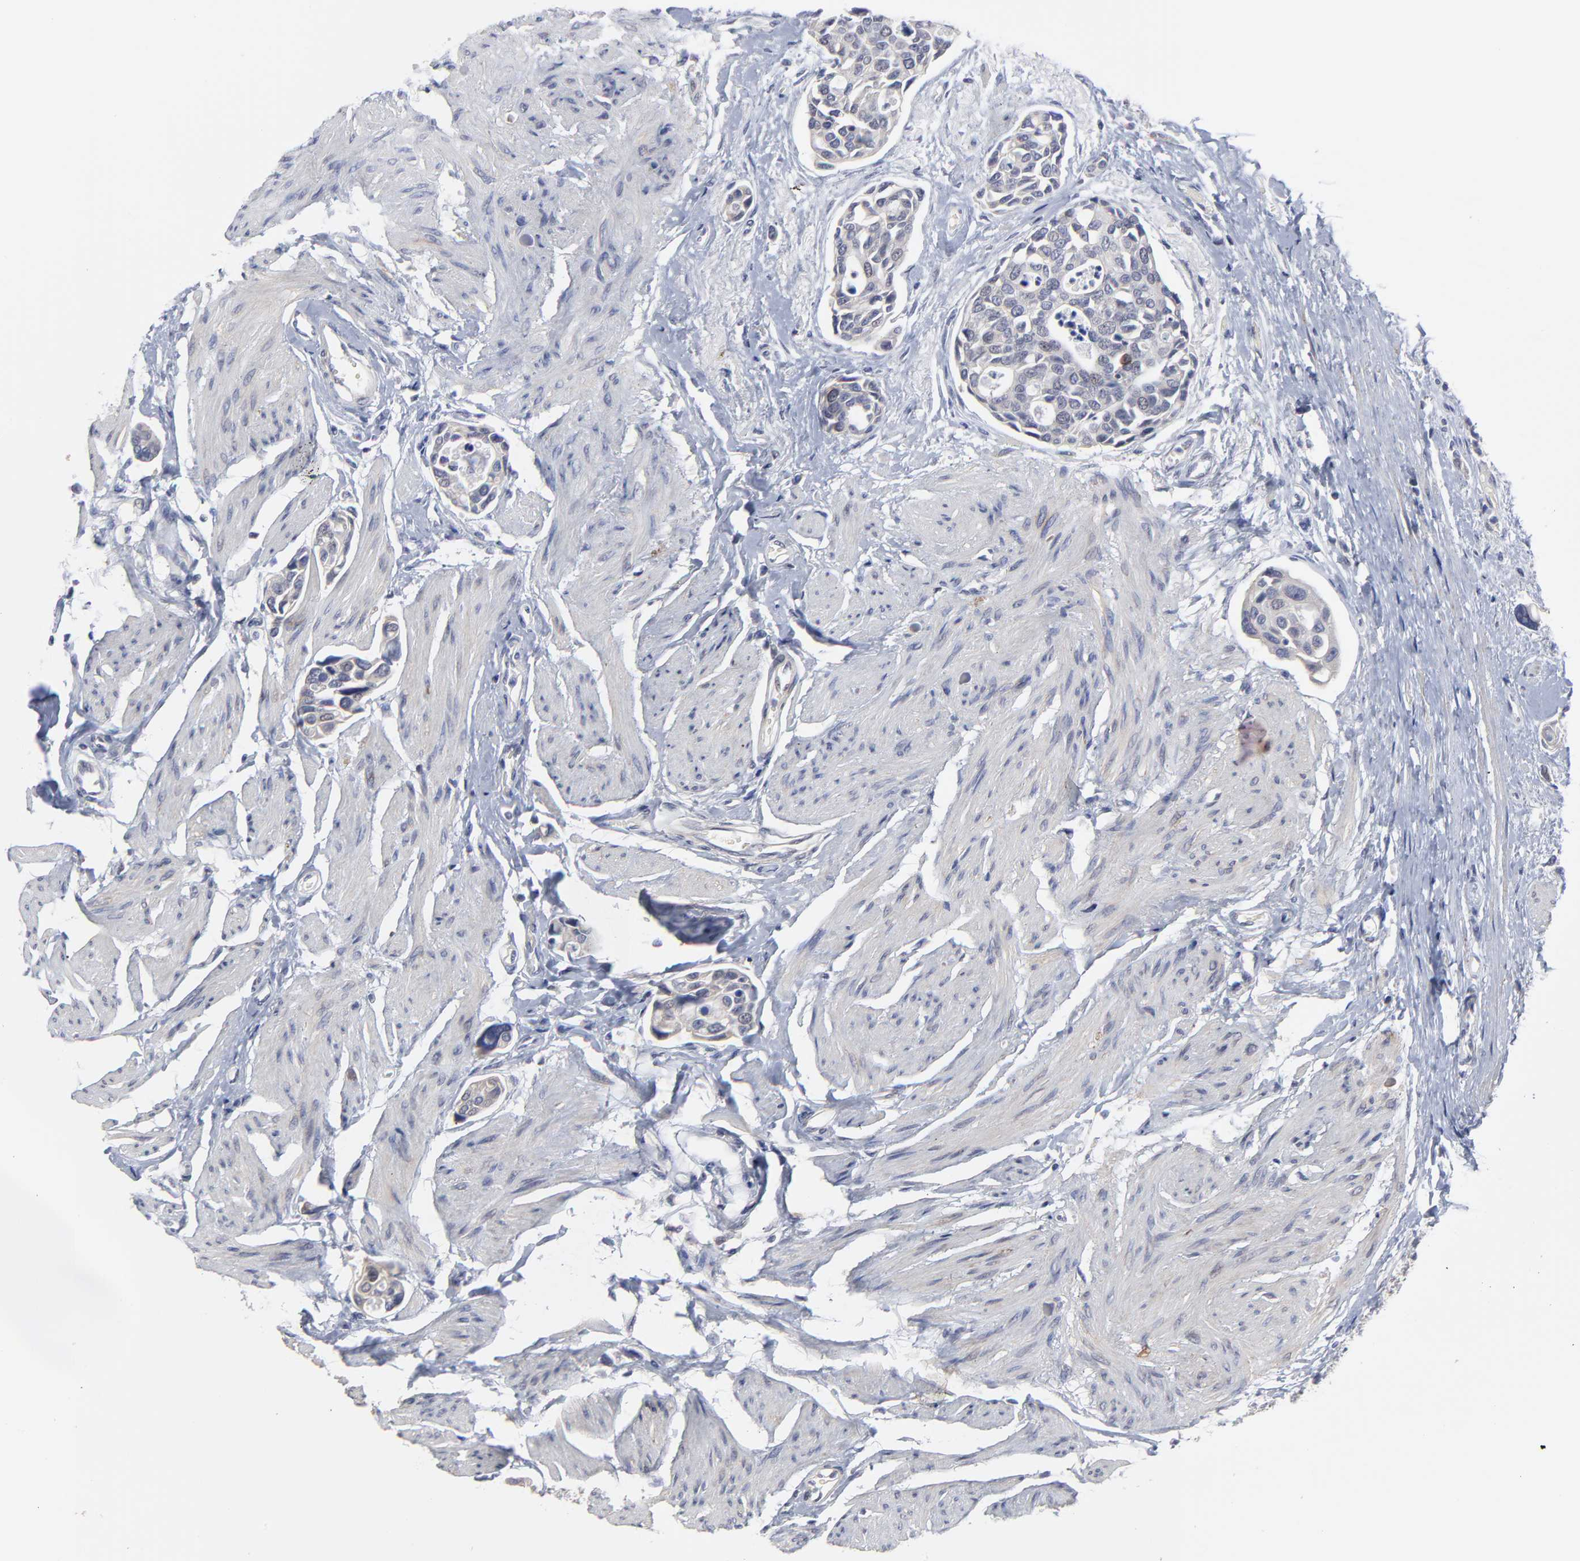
{"staining": {"intensity": "negative", "quantity": "none", "location": "none"}, "tissue": "urothelial cancer", "cell_type": "Tumor cells", "image_type": "cancer", "snomed": [{"axis": "morphology", "description": "Urothelial carcinoma, High grade"}, {"axis": "topography", "description": "Urinary bladder"}], "caption": "IHC photomicrograph of urothelial cancer stained for a protein (brown), which shows no staining in tumor cells.", "gene": "MAGEA10", "patient": {"sex": "male", "age": 78}}